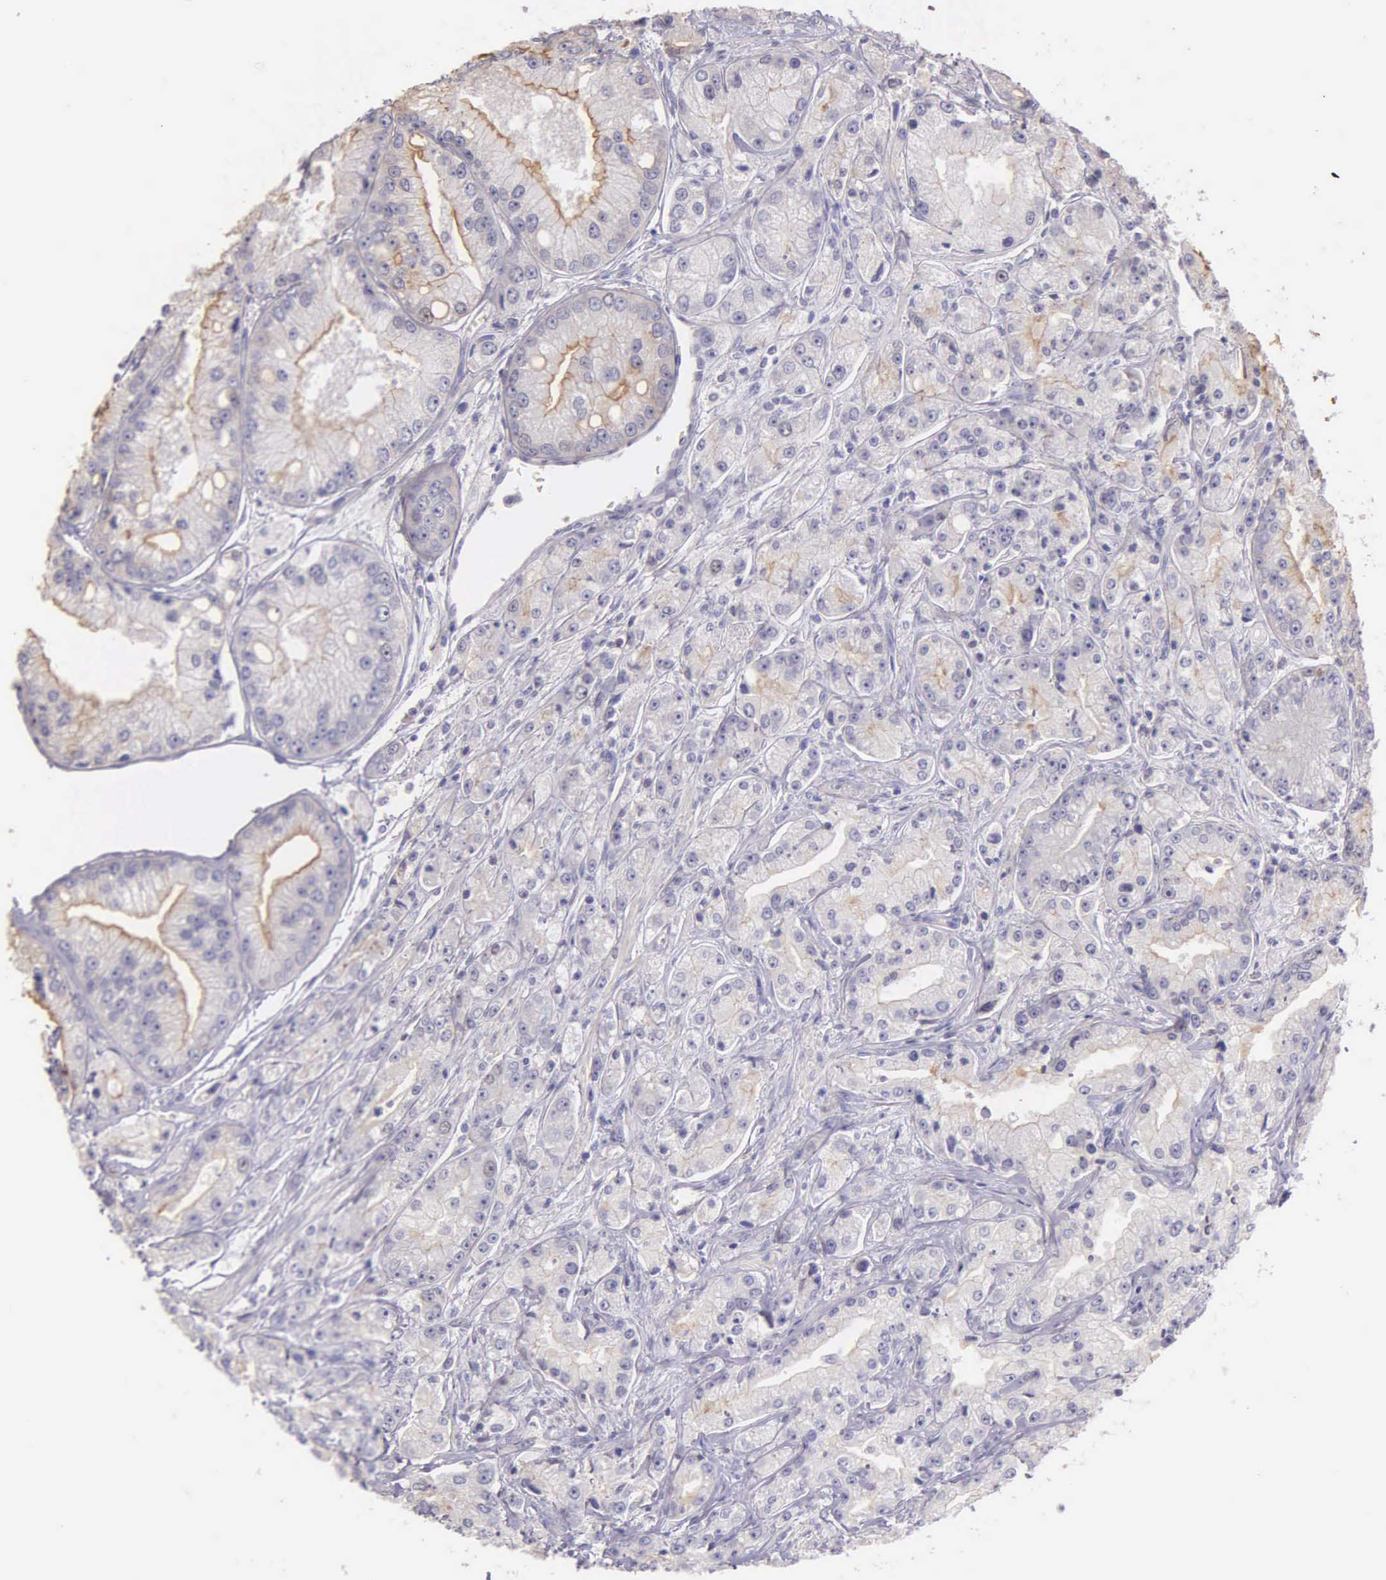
{"staining": {"intensity": "negative", "quantity": "none", "location": "none"}, "tissue": "prostate cancer", "cell_type": "Tumor cells", "image_type": "cancer", "snomed": [{"axis": "morphology", "description": "Adenocarcinoma, Medium grade"}, {"axis": "topography", "description": "Prostate"}], "caption": "Immunohistochemistry (IHC) of medium-grade adenocarcinoma (prostate) demonstrates no positivity in tumor cells.", "gene": "MCM5", "patient": {"sex": "male", "age": 72}}